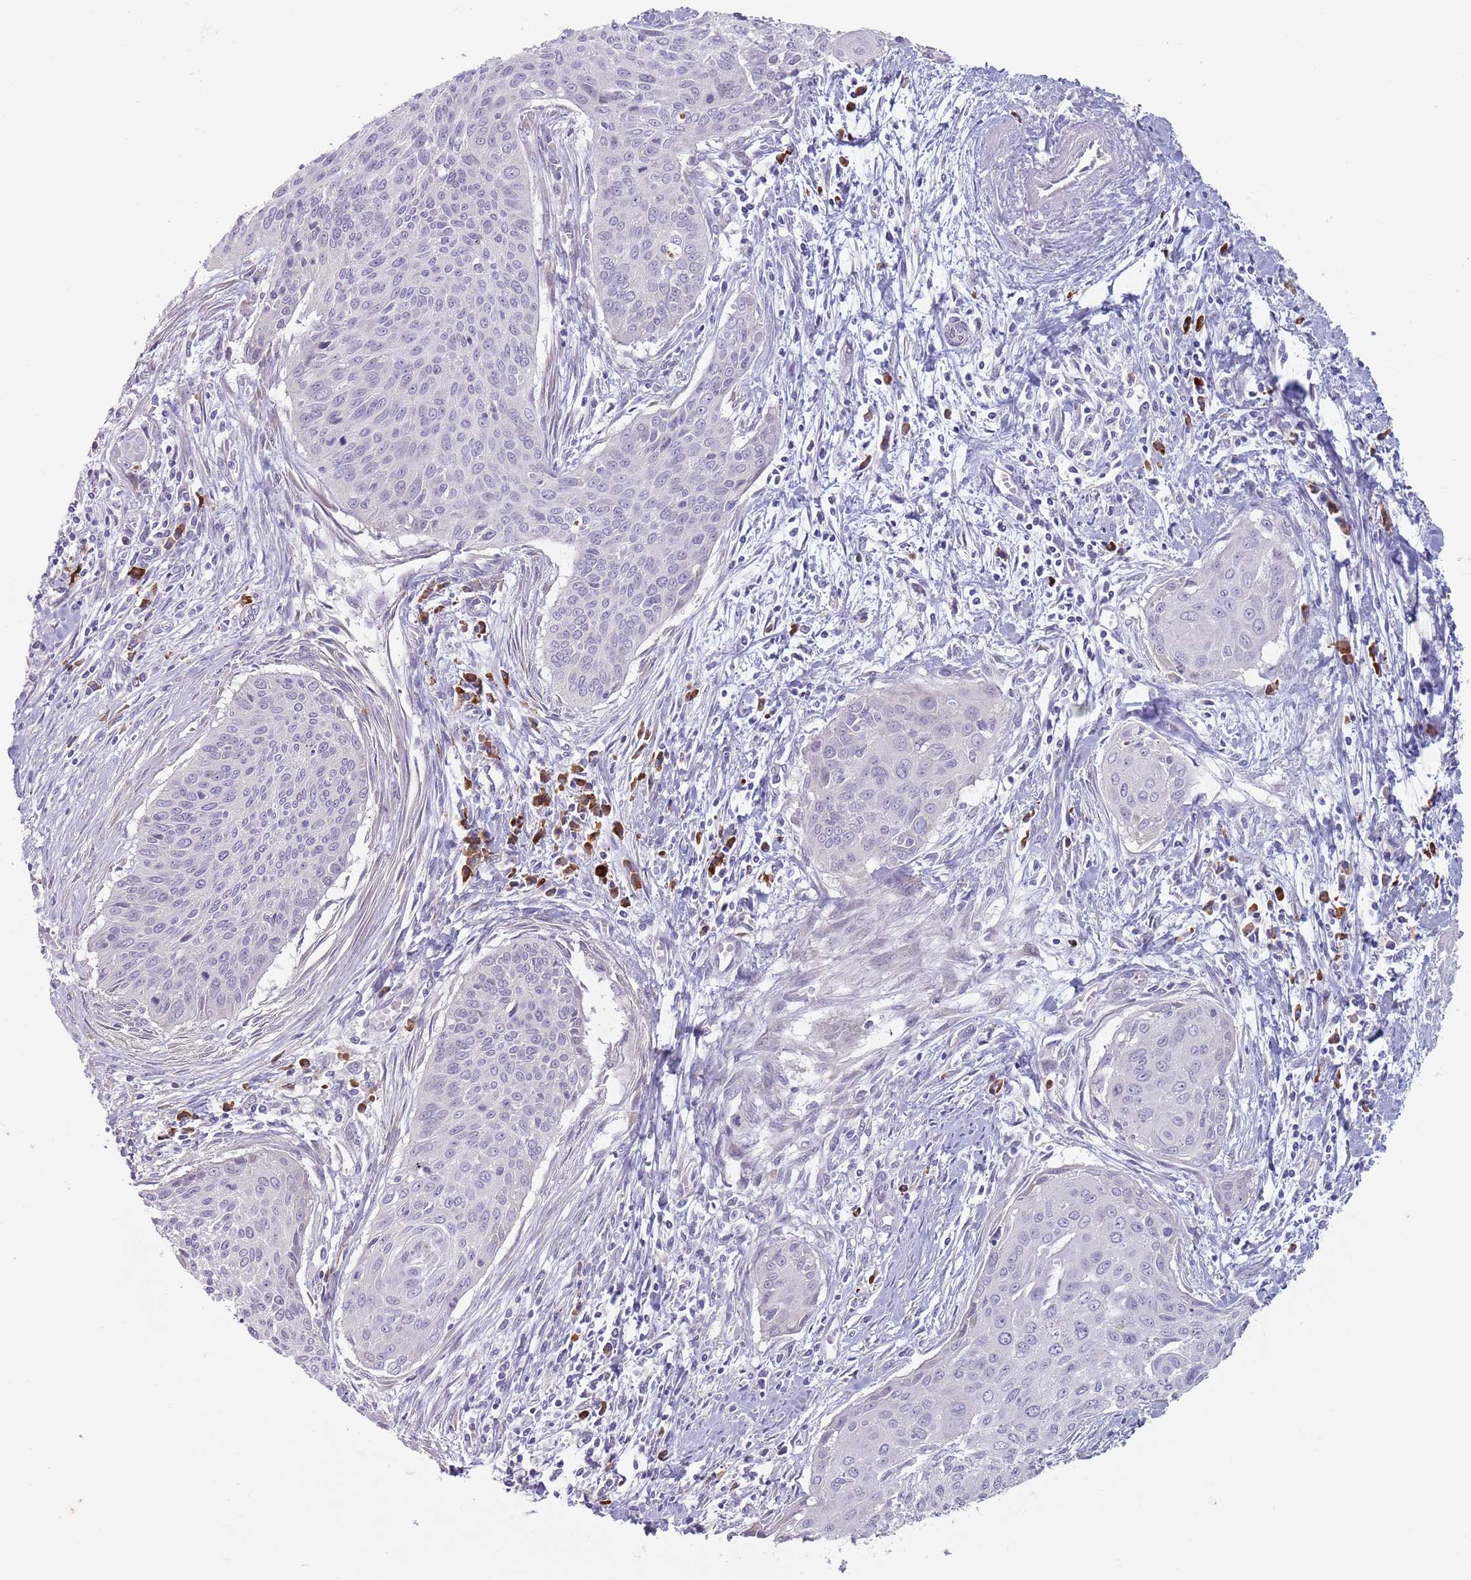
{"staining": {"intensity": "negative", "quantity": "none", "location": "none"}, "tissue": "cervical cancer", "cell_type": "Tumor cells", "image_type": "cancer", "snomed": [{"axis": "morphology", "description": "Squamous cell carcinoma, NOS"}, {"axis": "topography", "description": "Cervix"}], "caption": "Tumor cells show no significant expression in cervical squamous cell carcinoma.", "gene": "DXO", "patient": {"sex": "female", "age": 55}}